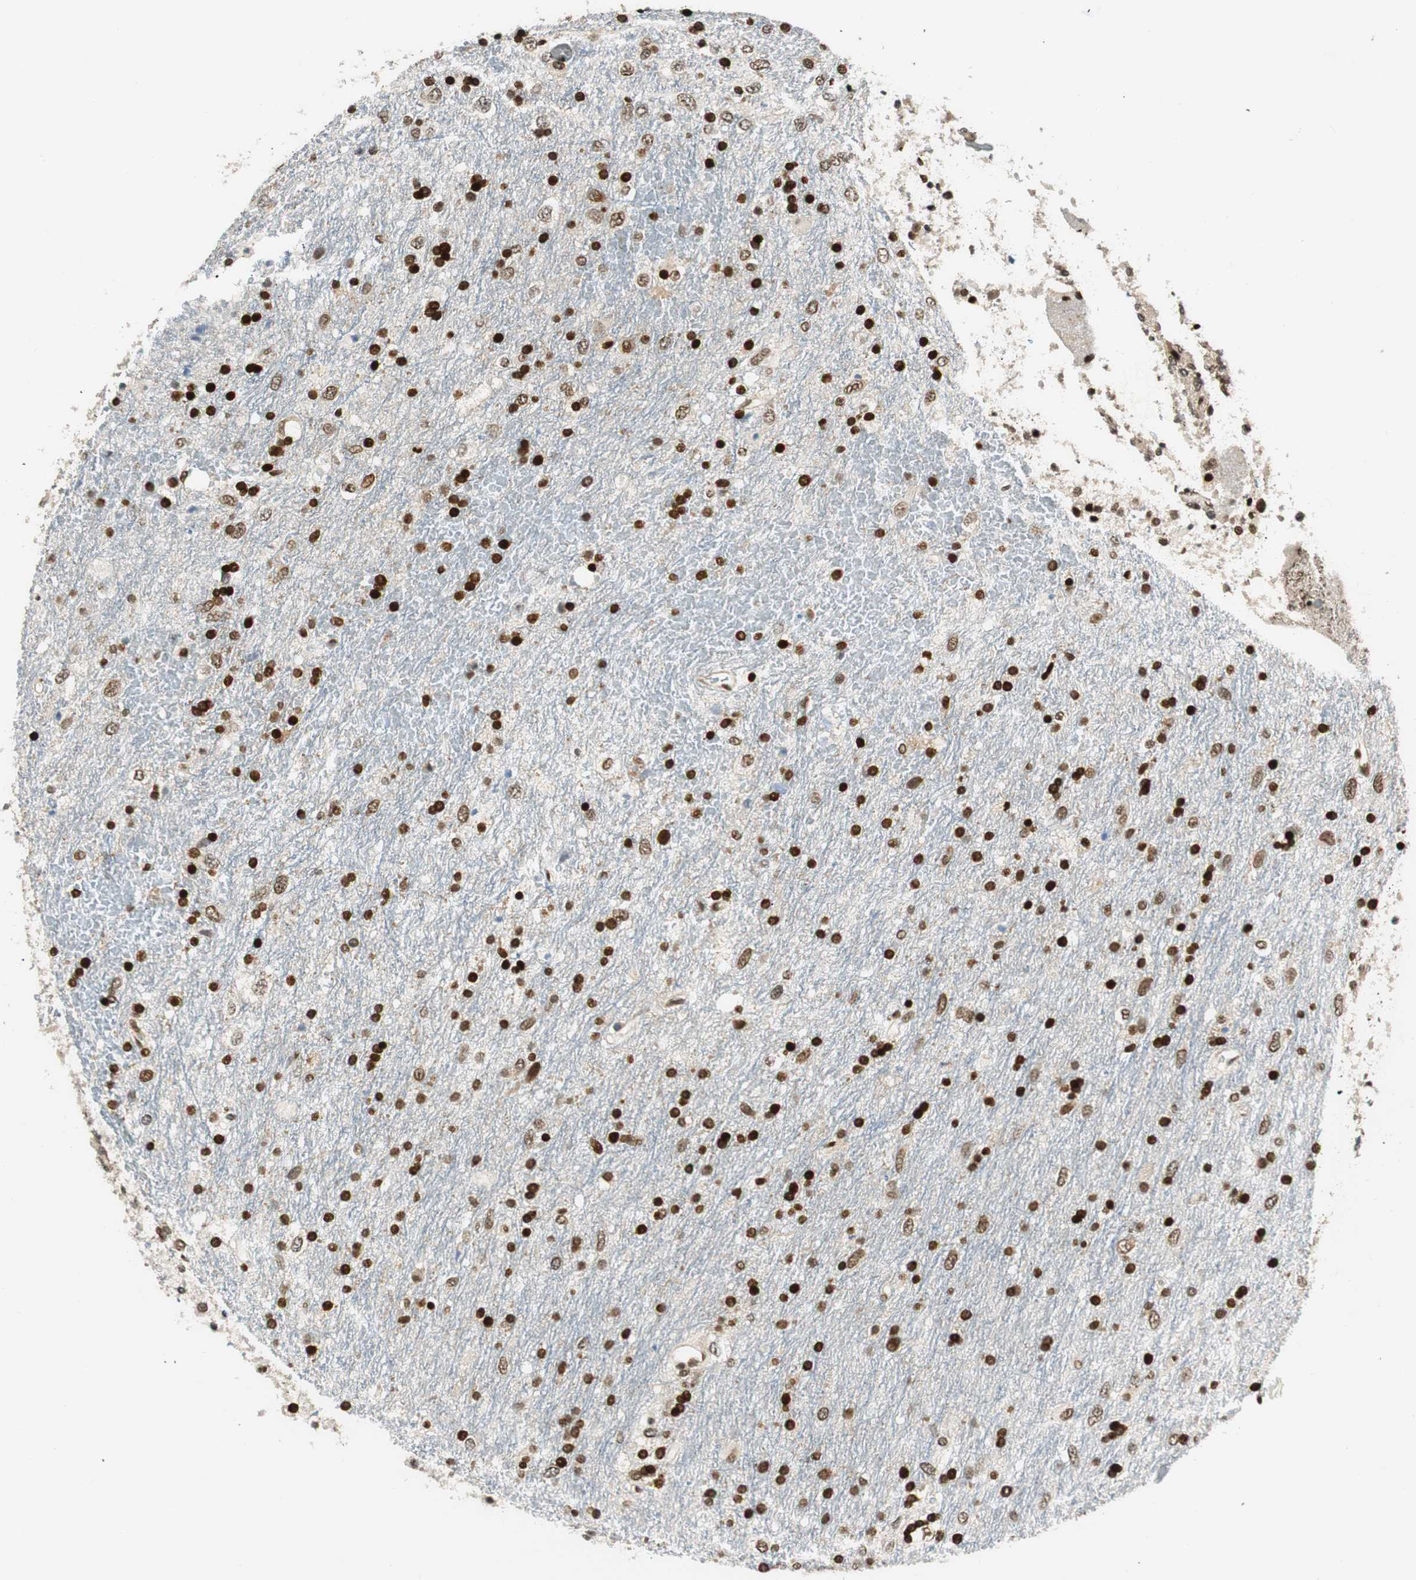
{"staining": {"intensity": "strong", "quantity": ">75%", "location": "nuclear"}, "tissue": "glioma", "cell_type": "Tumor cells", "image_type": "cancer", "snomed": [{"axis": "morphology", "description": "Glioma, malignant, Low grade"}, {"axis": "topography", "description": "Brain"}], "caption": "This is a photomicrograph of IHC staining of glioma, which shows strong staining in the nuclear of tumor cells.", "gene": "RING1", "patient": {"sex": "male", "age": 77}}